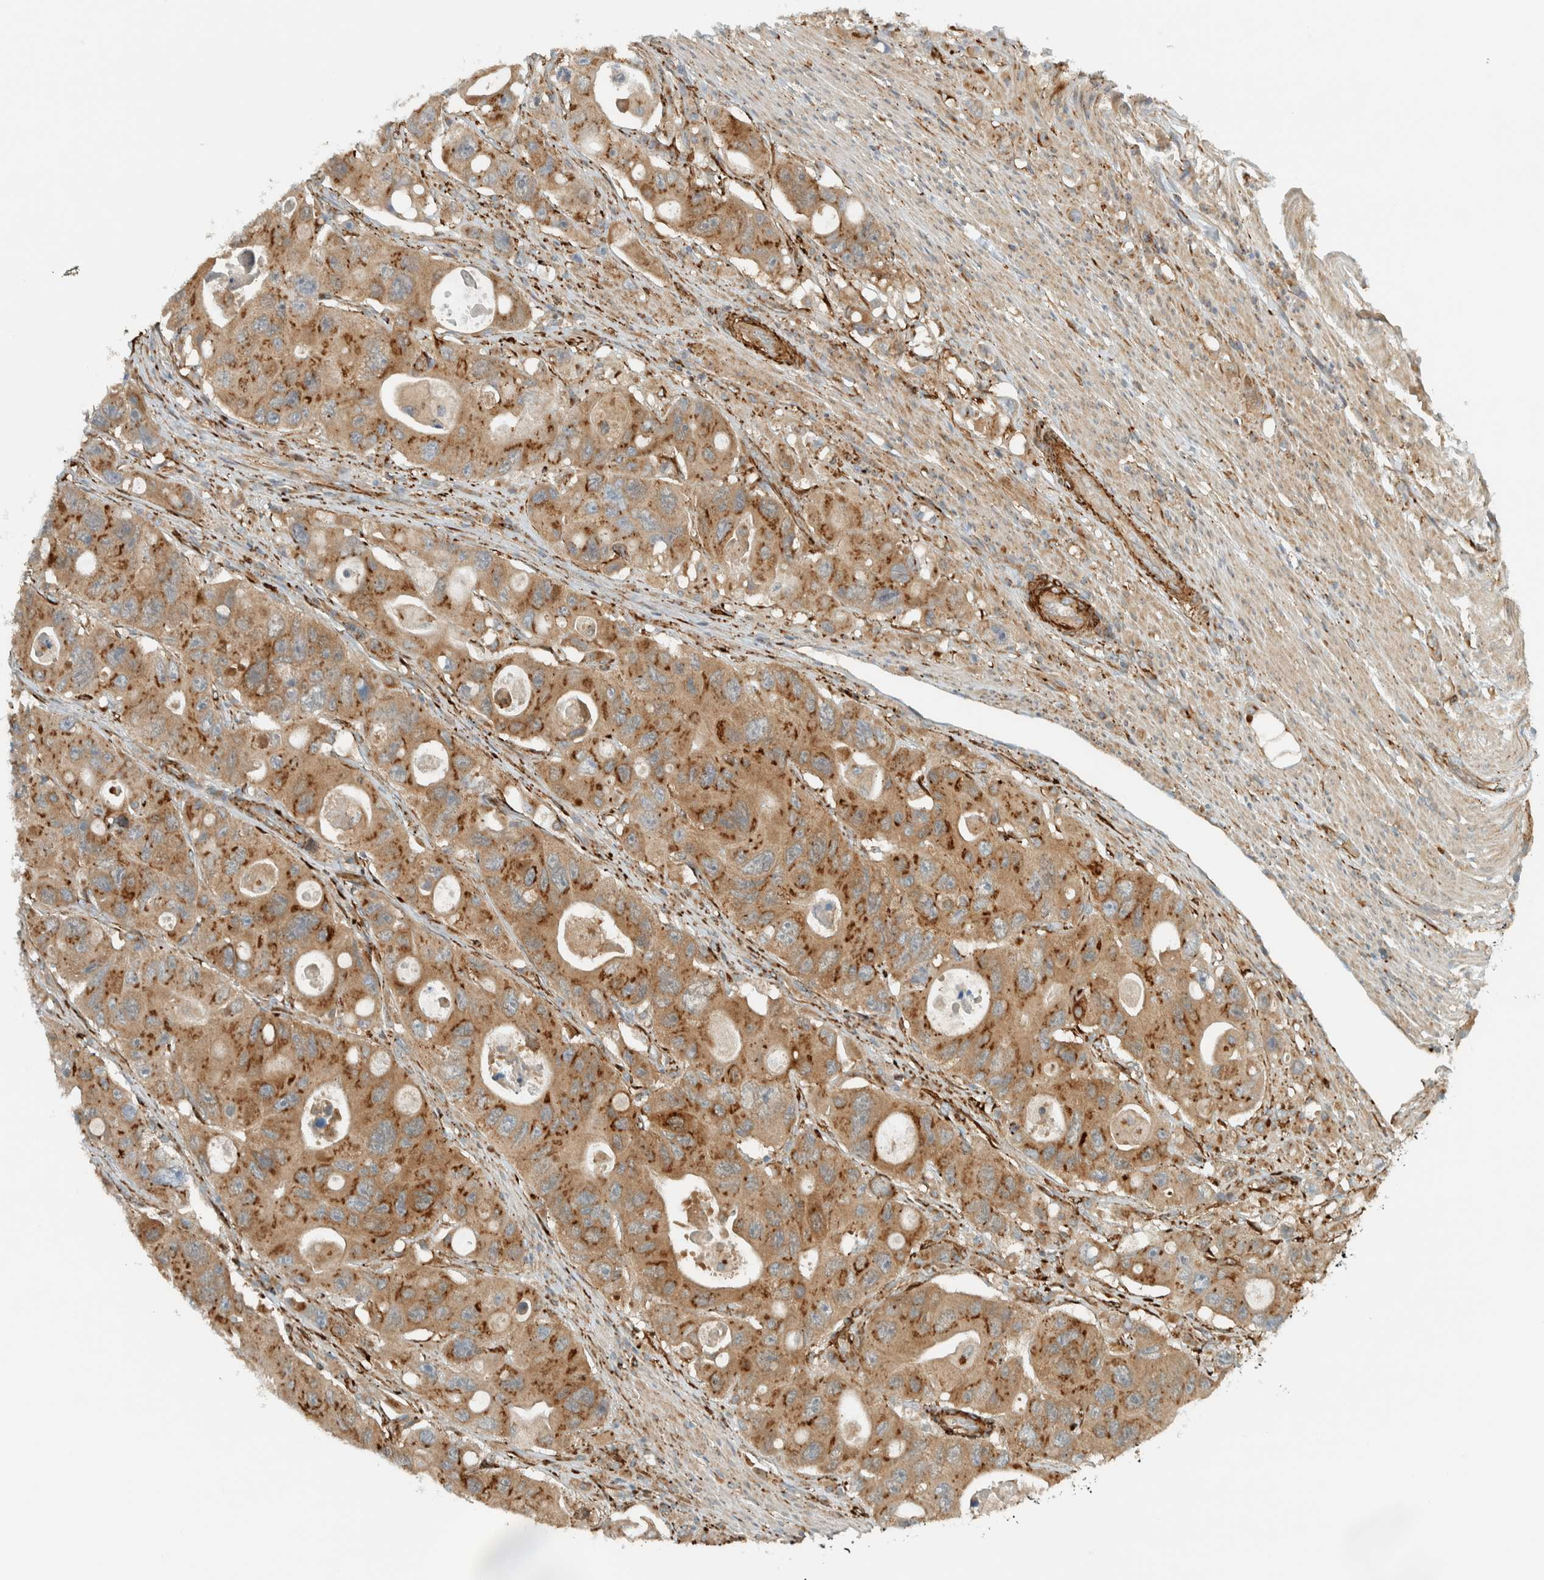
{"staining": {"intensity": "strong", "quantity": "25%-75%", "location": "cytoplasmic/membranous"}, "tissue": "colorectal cancer", "cell_type": "Tumor cells", "image_type": "cancer", "snomed": [{"axis": "morphology", "description": "Adenocarcinoma, NOS"}, {"axis": "topography", "description": "Colon"}], "caption": "High-power microscopy captured an IHC micrograph of colorectal cancer, revealing strong cytoplasmic/membranous expression in about 25%-75% of tumor cells.", "gene": "EXOC7", "patient": {"sex": "female", "age": 46}}